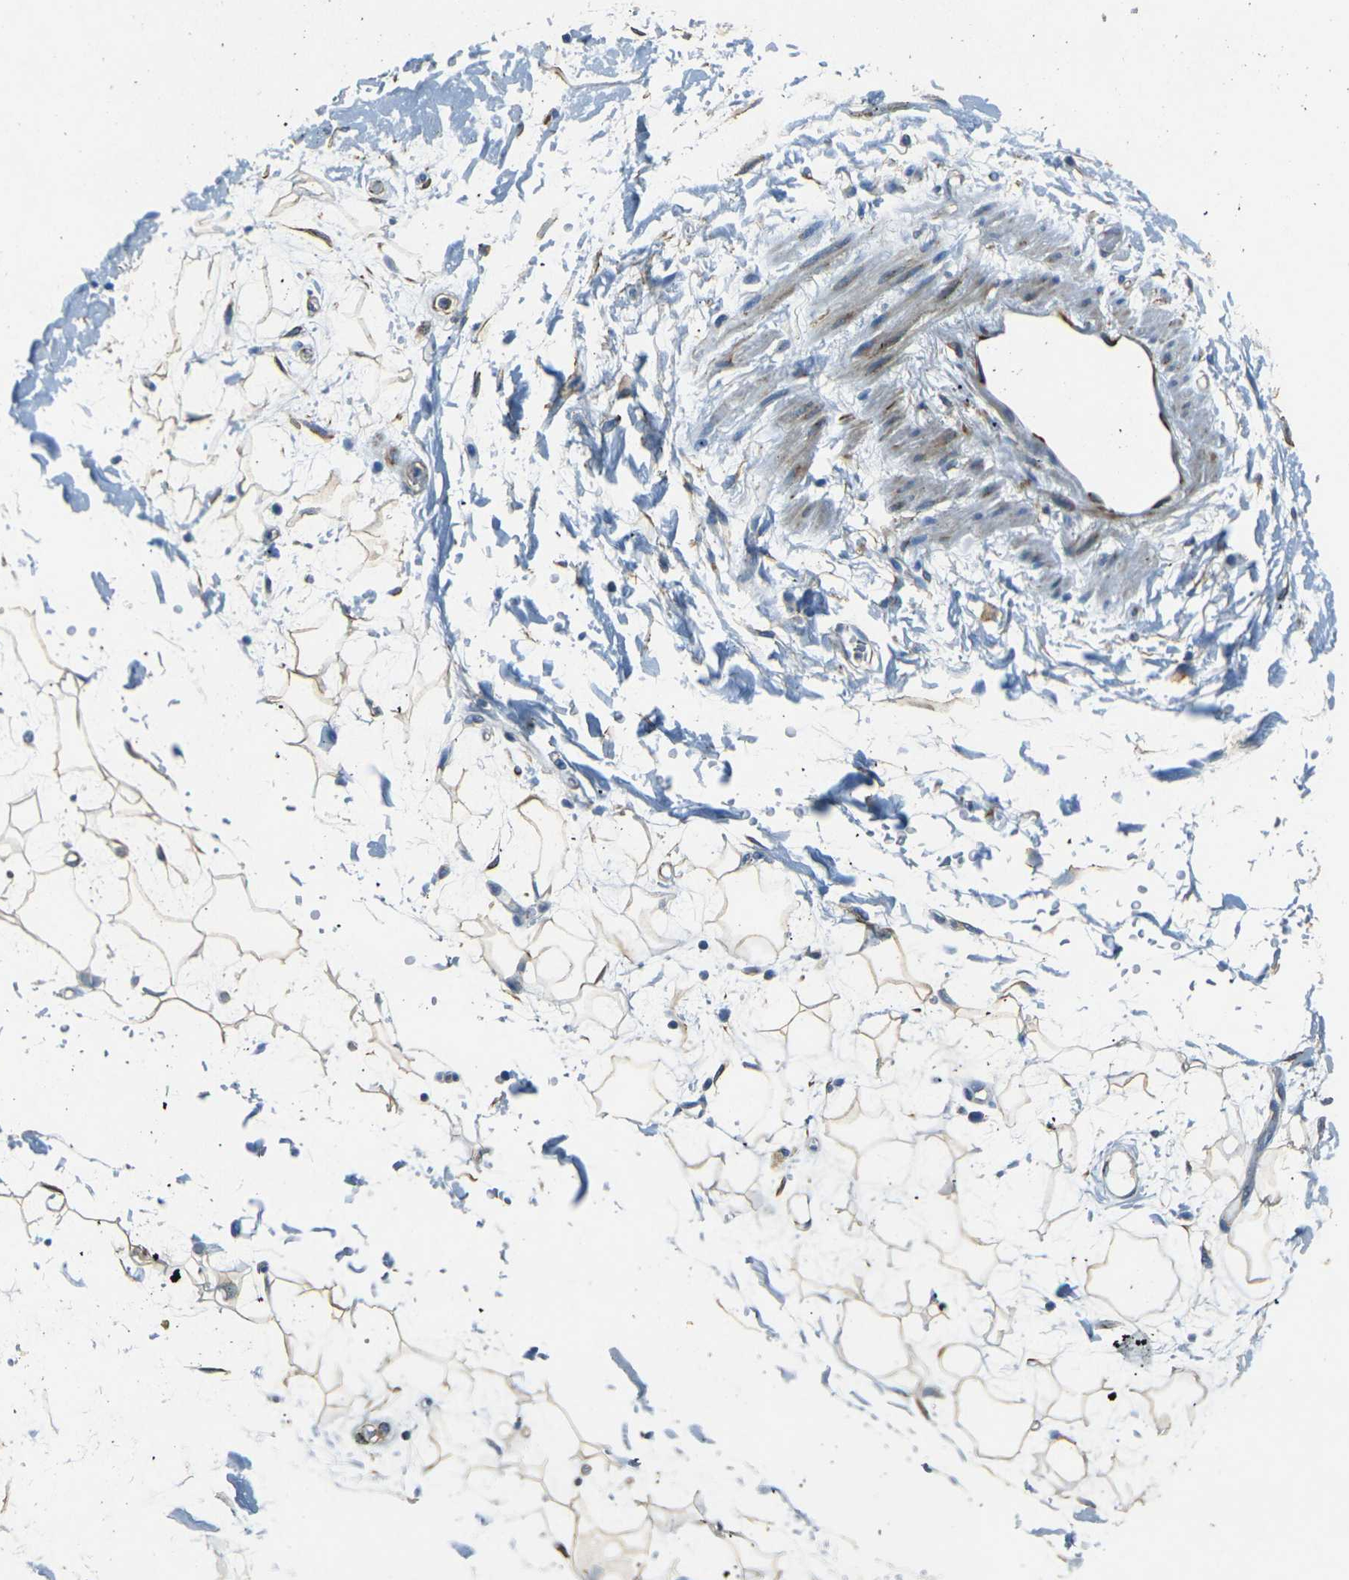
{"staining": {"intensity": "moderate", "quantity": "25%-75%", "location": "cytoplasmic/membranous"}, "tissue": "adipose tissue", "cell_type": "Adipocytes", "image_type": "normal", "snomed": [{"axis": "morphology", "description": "Normal tissue, NOS"}, {"axis": "topography", "description": "Soft tissue"}], "caption": "Protein staining of normal adipose tissue exhibits moderate cytoplasmic/membranous positivity in about 25%-75% of adipocytes.", "gene": "SORT1", "patient": {"sex": "male", "age": 72}}